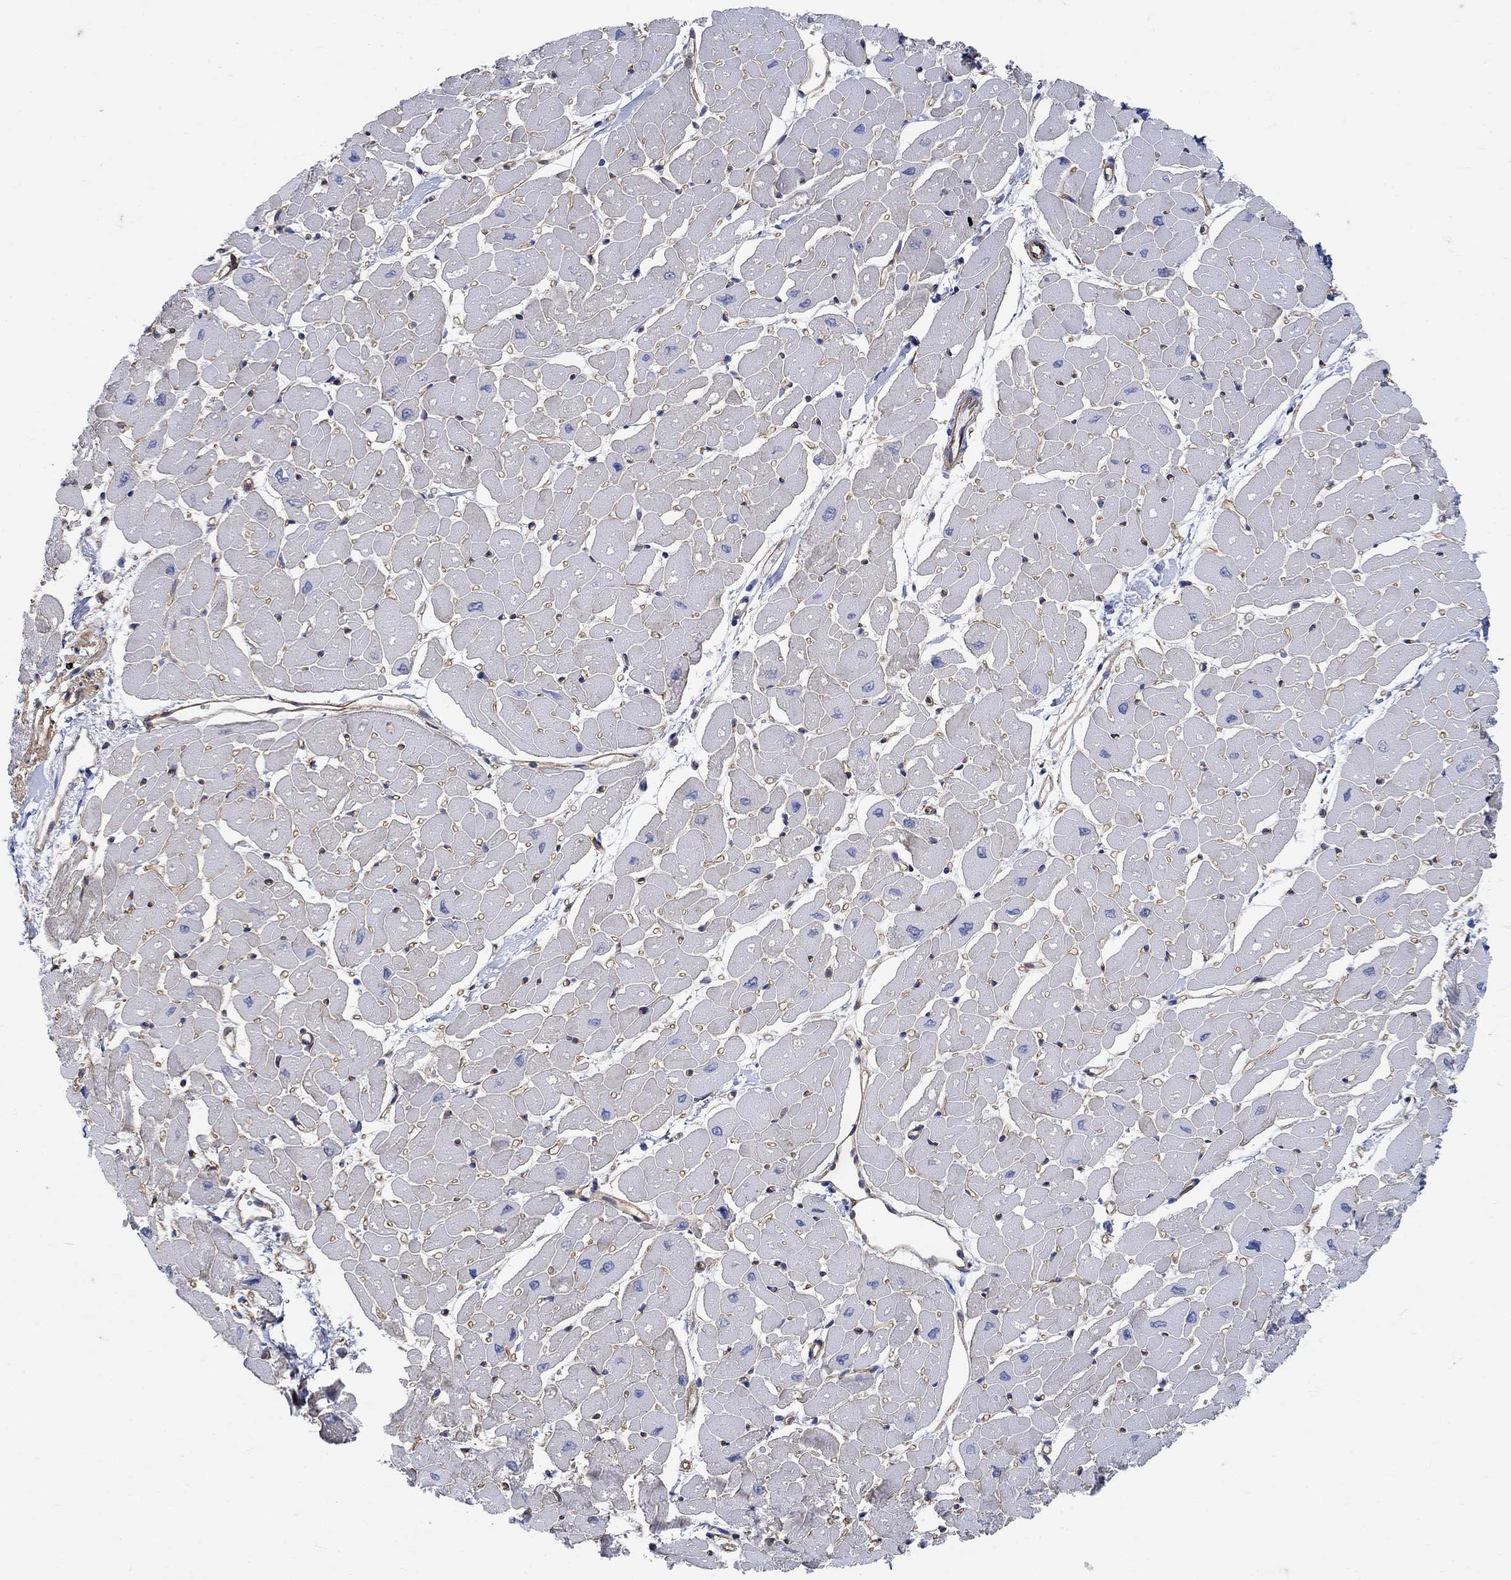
{"staining": {"intensity": "negative", "quantity": "none", "location": "none"}, "tissue": "heart muscle", "cell_type": "Cardiomyocytes", "image_type": "normal", "snomed": [{"axis": "morphology", "description": "Normal tissue, NOS"}, {"axis": "topography", "description": "Heart"}], "caption": "An immunohistochemistry micrograph of unremarkable heart muscle is shown. There is no staining in cardiomyocytes of heart muscle.", "gene": "TMEM198", "patient": {"sex": "male", "age": 57}}